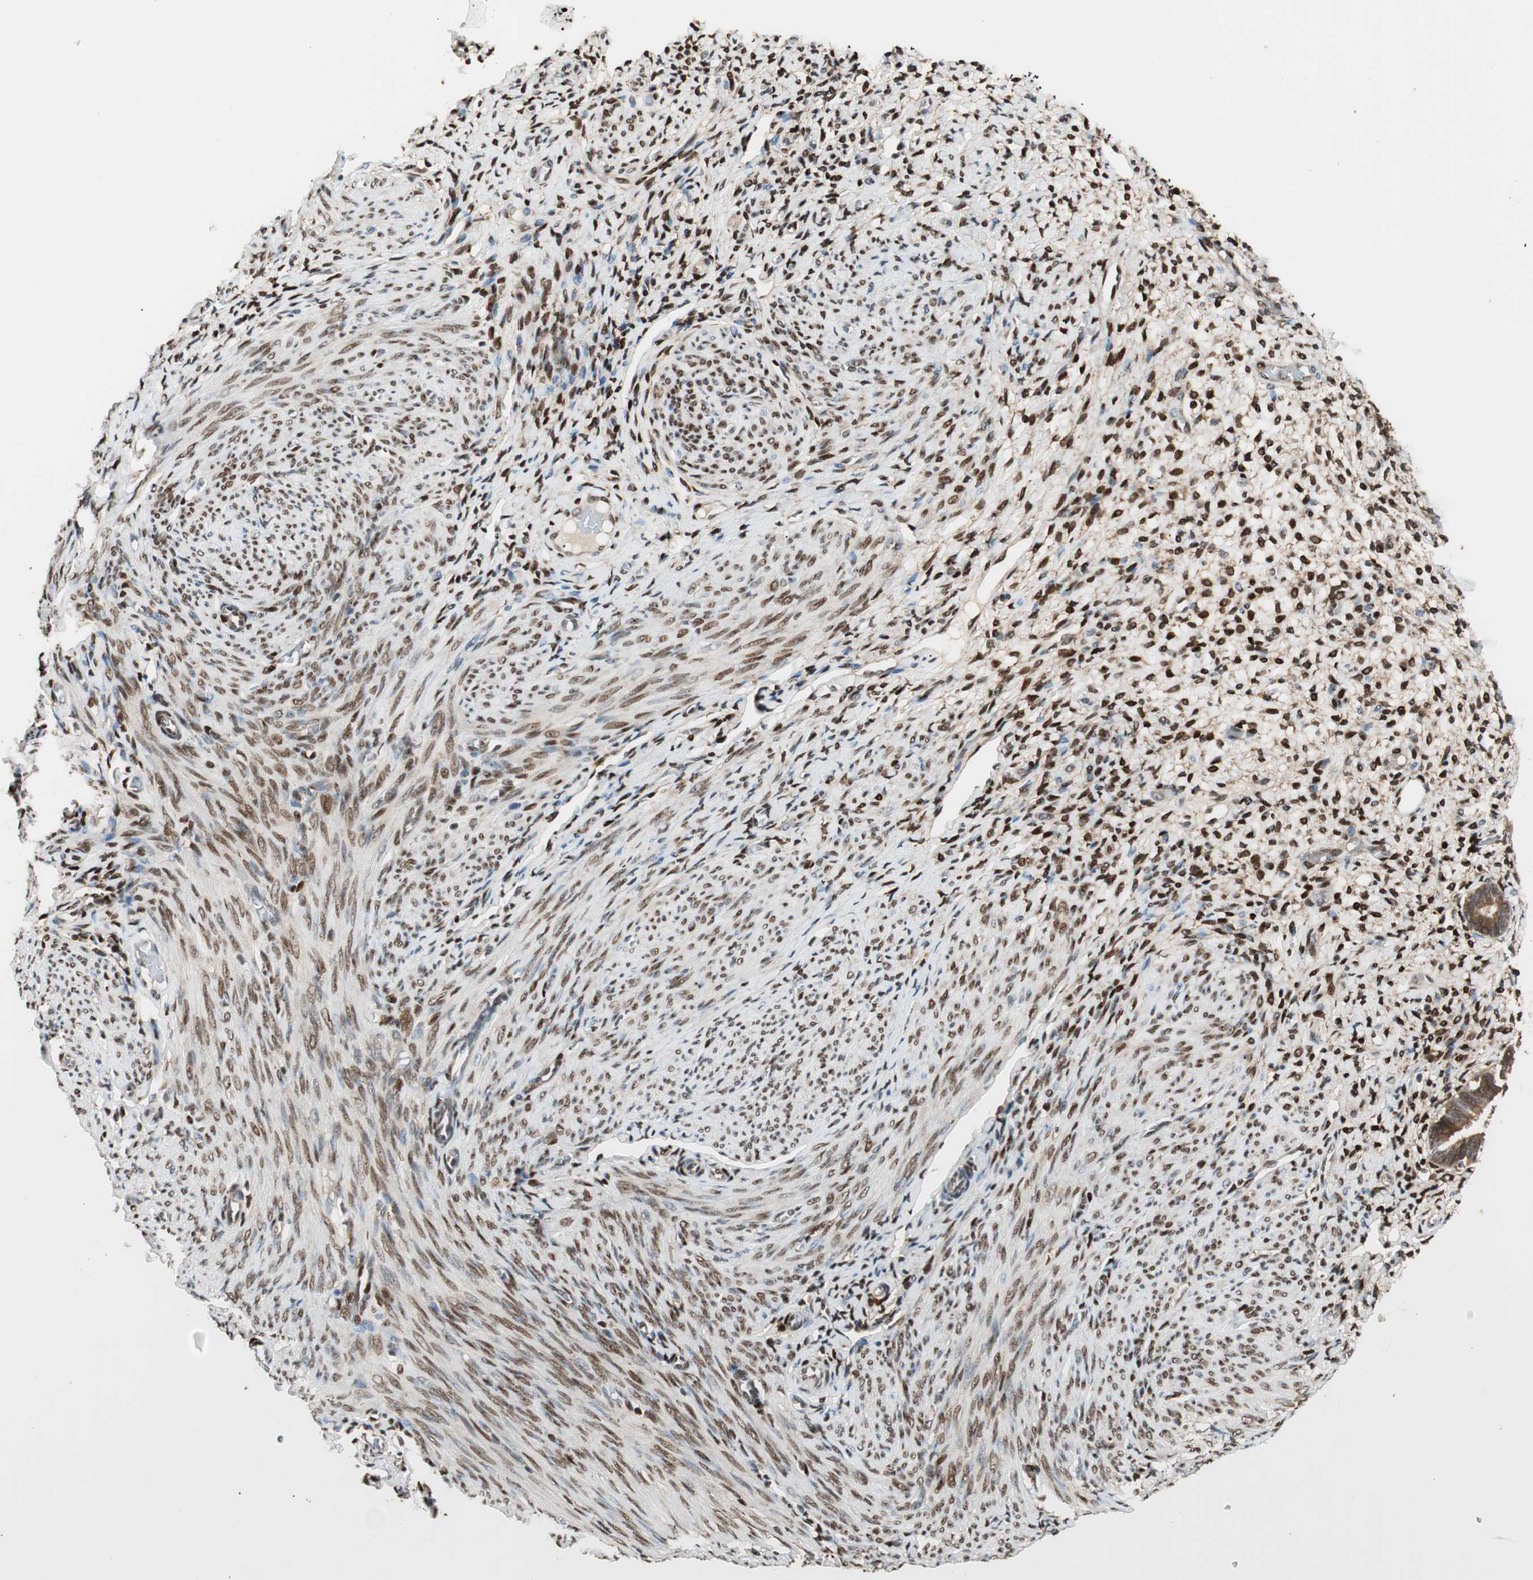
{"staining": {"intensity": "strong", "quantity": ">75%", "location": "nuclear"}, "tissue": "endometrium", "cell_type": "Cells in endometrial stroma", "image_type": "normal", "snomed": [{"axis": "morphology", "description": "Normal tissue, NOS"}, {"axis": "topography", "description": "Endometrium"}], "caption": "Cells in endometrial stroma display high levels of strong nuclear positivity in about >75% of cells in normal endometrium.", "gene": "BIN1", "patient": {"sex": "female", "age": 61}}